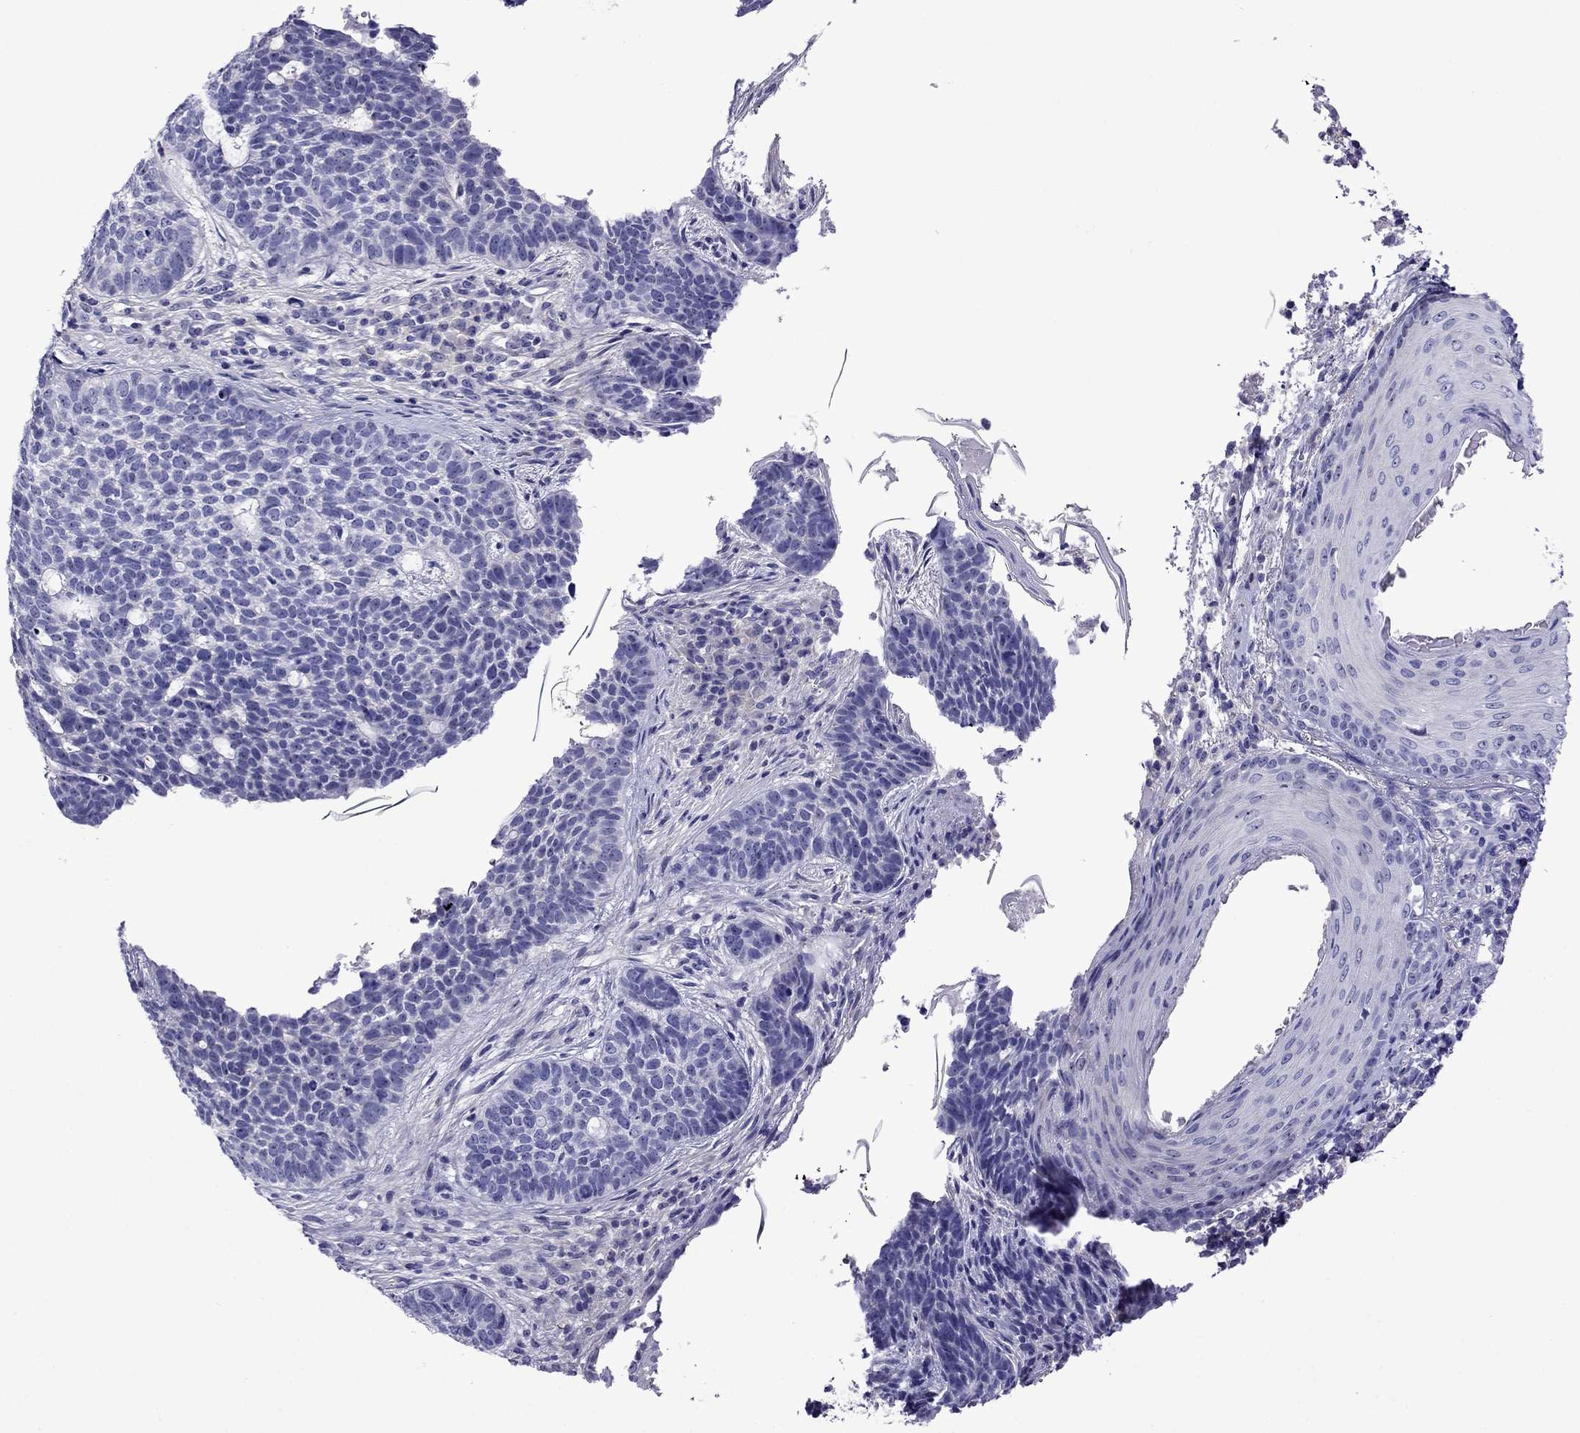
{"staining": {"intensity": "negative", "quantity": "none", "location": "none"}, "tissue": "skin cancer", "cell_type": "Tumor cells", "image_type": "cancer", "snomed": [{"axis": "morphology", "description": "Basal cell carcinoma"}, {"axis": "topography", "description": "Skin"}], "caption": "There is no significant staining in tumor cells of basal cell carcinoma (skin). (Brightfield microscopy of DAB (3,3'-diaminobenzidine) immunohistochemistry at high magnification).", "gene": "SCG2", "patient": {"sex": "female", "age": 69}}